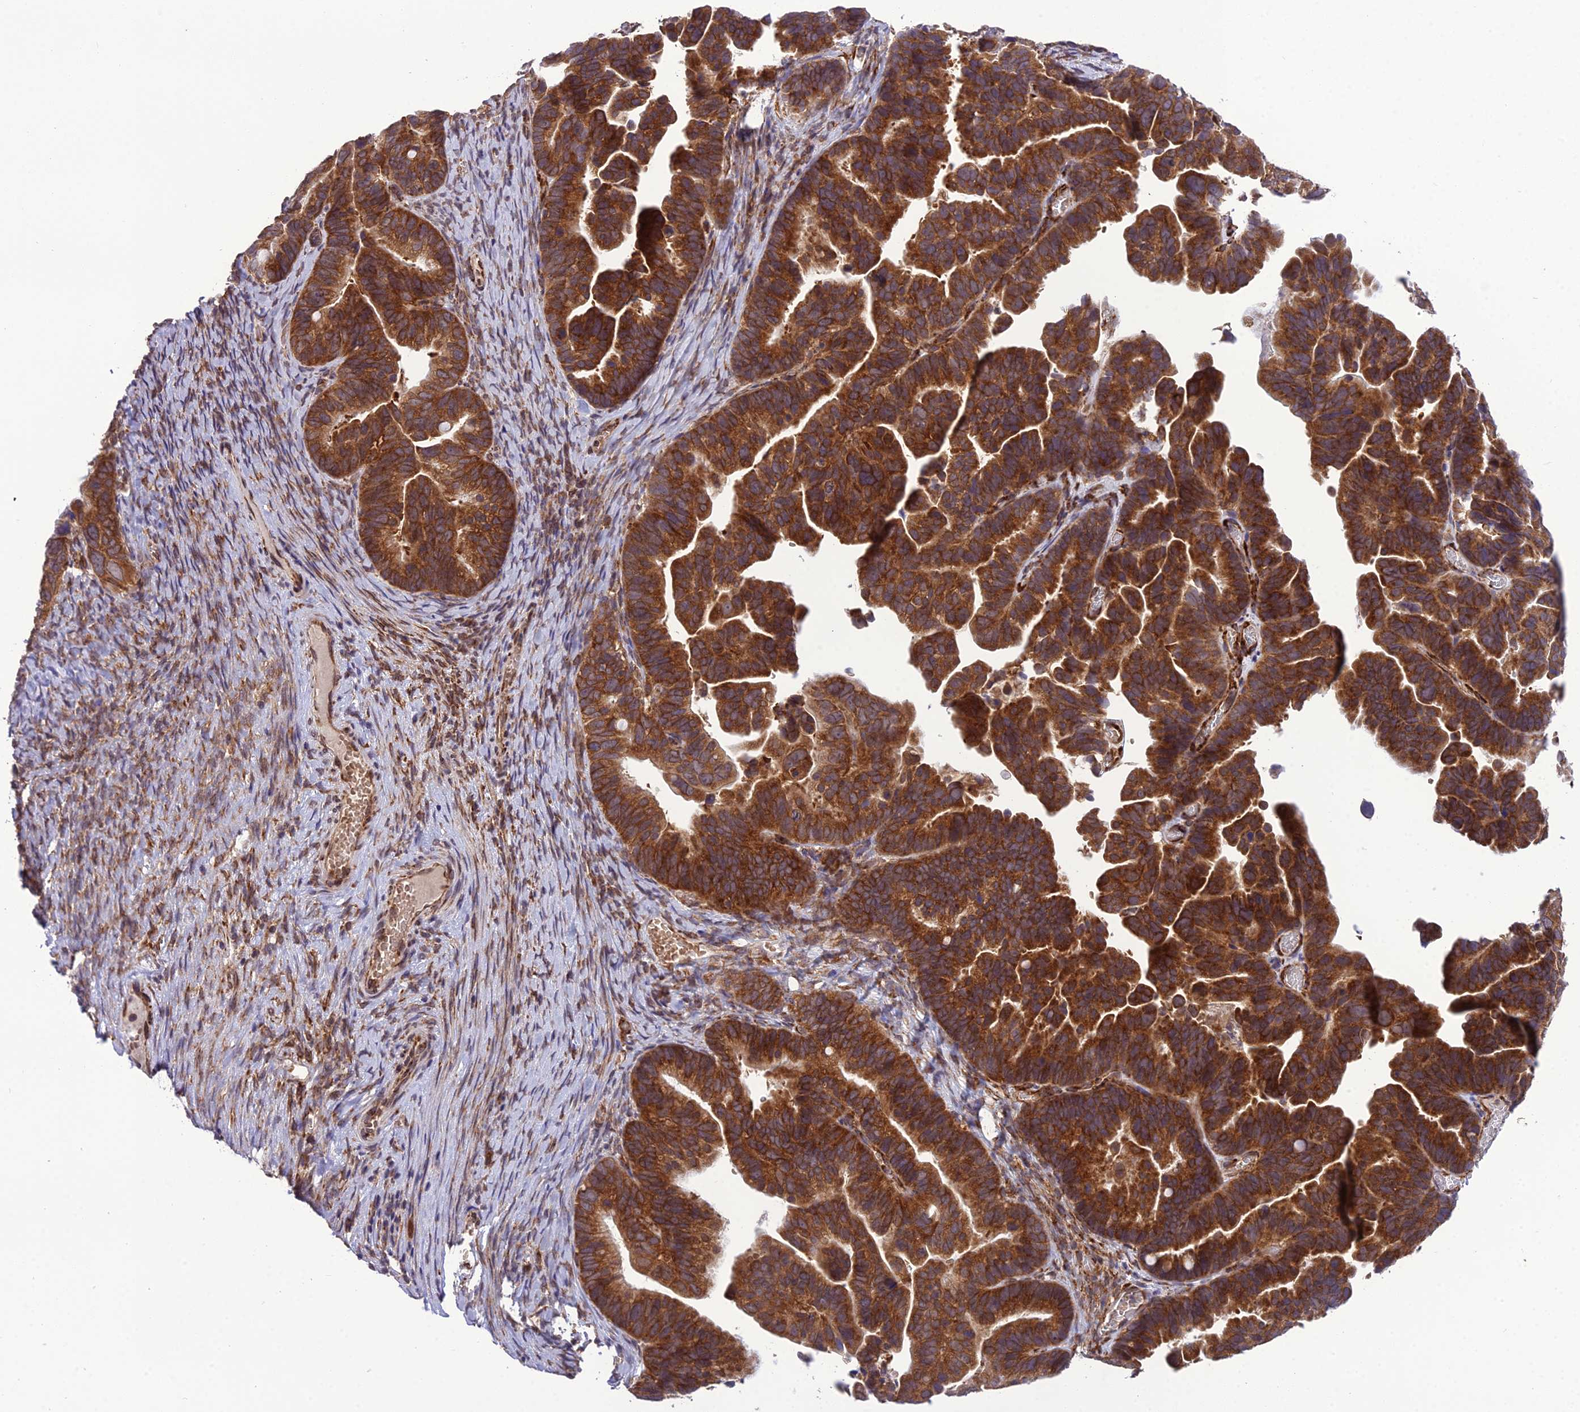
{"staining": {"intensity": "strong", "quantity": ">75%", "location": "cytoplasmic/membranous"}, "tissue": "ovarian cancer", "cell_type": "Tumor cells", "image_type": "cancer", "snomed": [{"axis": "morphology", "description": "Cystadenocarcinoma, serous, NOS"}, {"axis": "topography", "description": "Ovary"}], "caption": "Ovarian serous cystadenocarcinoma tissue reveals strong cytoplasmic/membranous staining in about >75% of tumor cells", "gene": "DHCR7", "patient": {"sex": "female", "age": 56}}